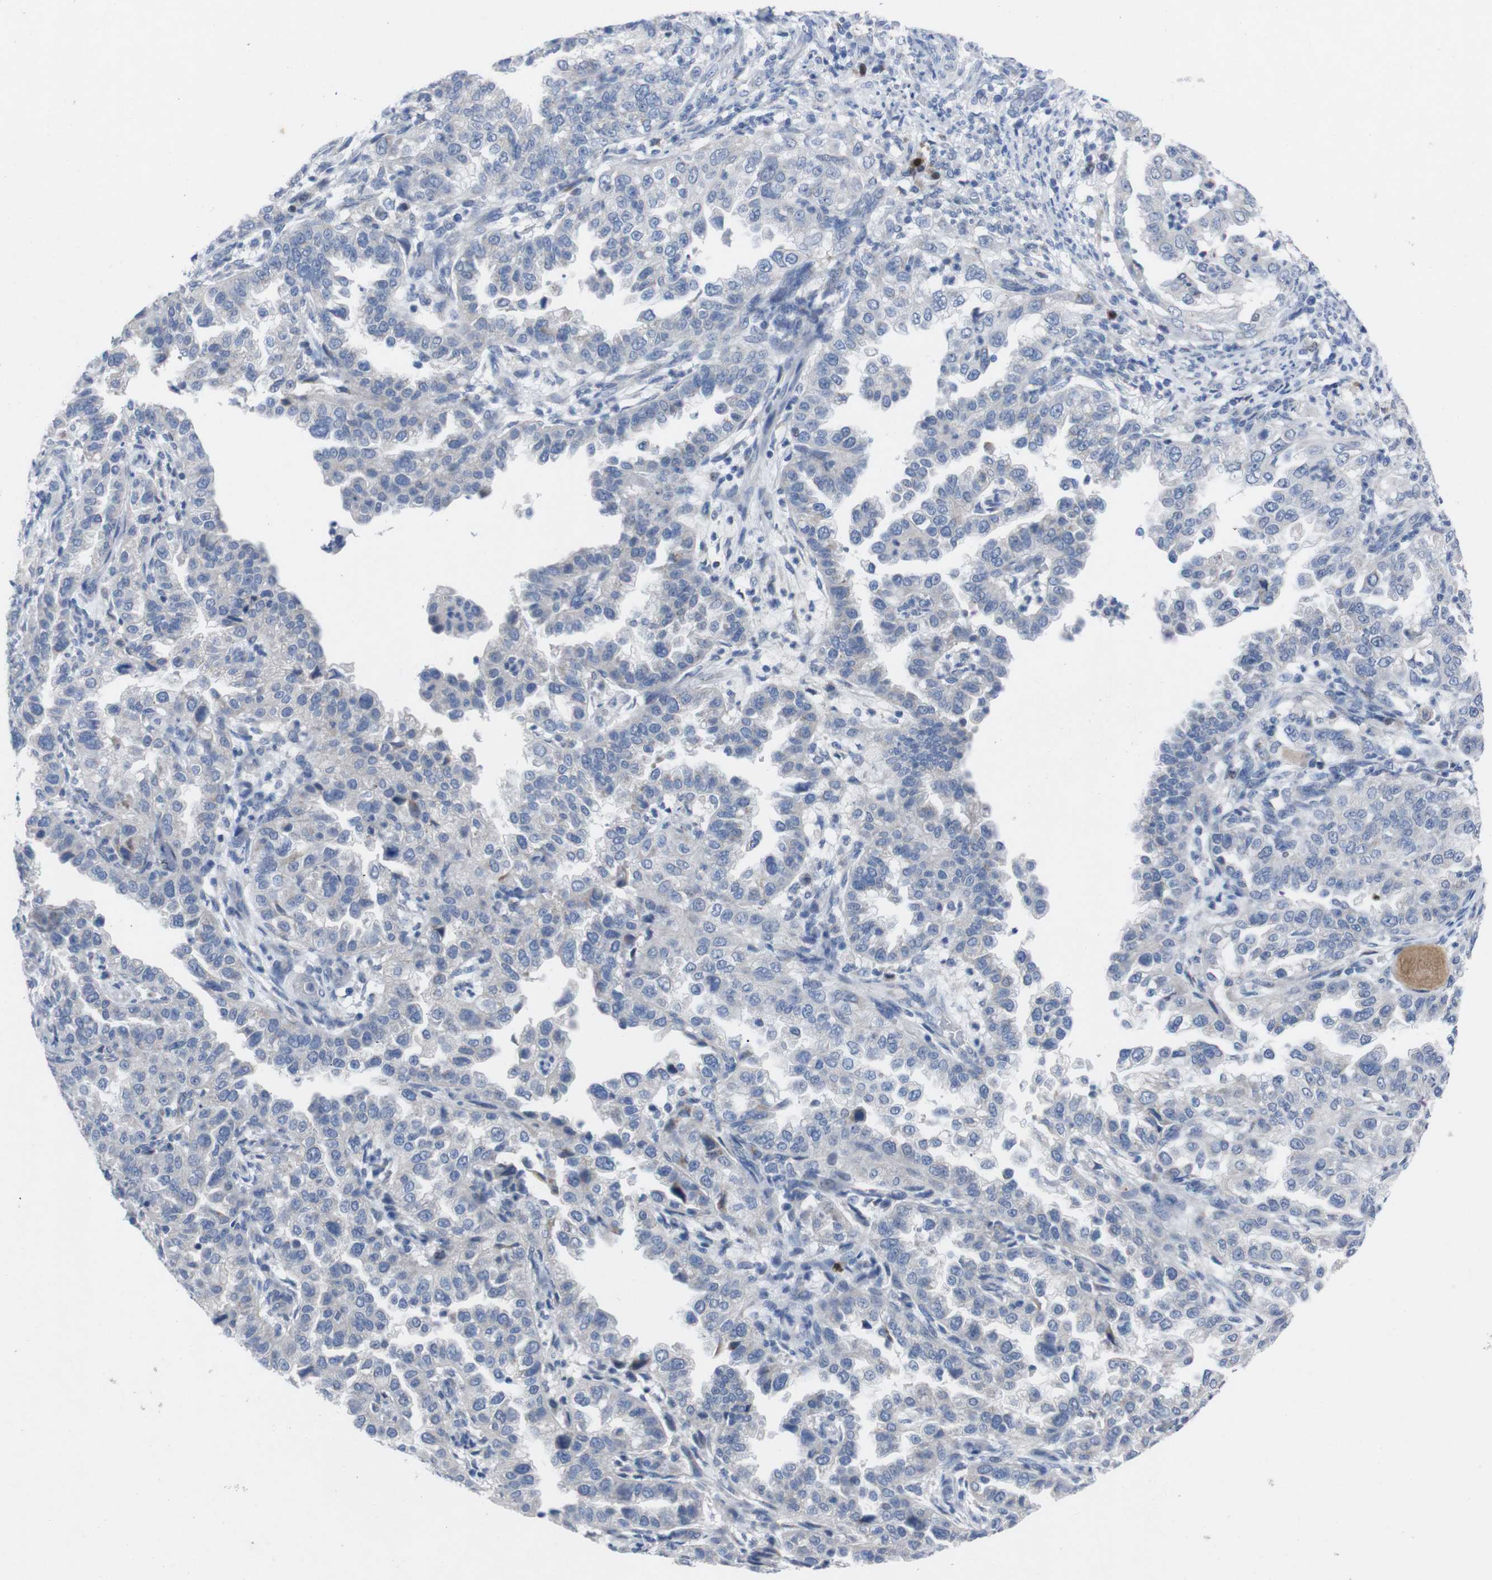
{"staining": {"intensity": "negative", "quantity": "none", "location": "none"}, "tissue": "endometrial cancer", "cell_type": "Tumor cells", "image_type": "cancer", "snomed": [{"axis": "morphology", "description": "Adenocarcinoma, NOS"}, {"axis": "topography", "description": "Endometrium"}], "caption": "DAB (3,3'-diaminobenzidine) immunohistochemical staining of endometrial cancer reveals no significant expression in tumor cells. (DAB (3,3'-diaminobenzidine) immunohistochemistry visualized using brightfield microscopy, high magnification).", "gene": "IRF4", "patient": {"sex": "female", "age": 85}}